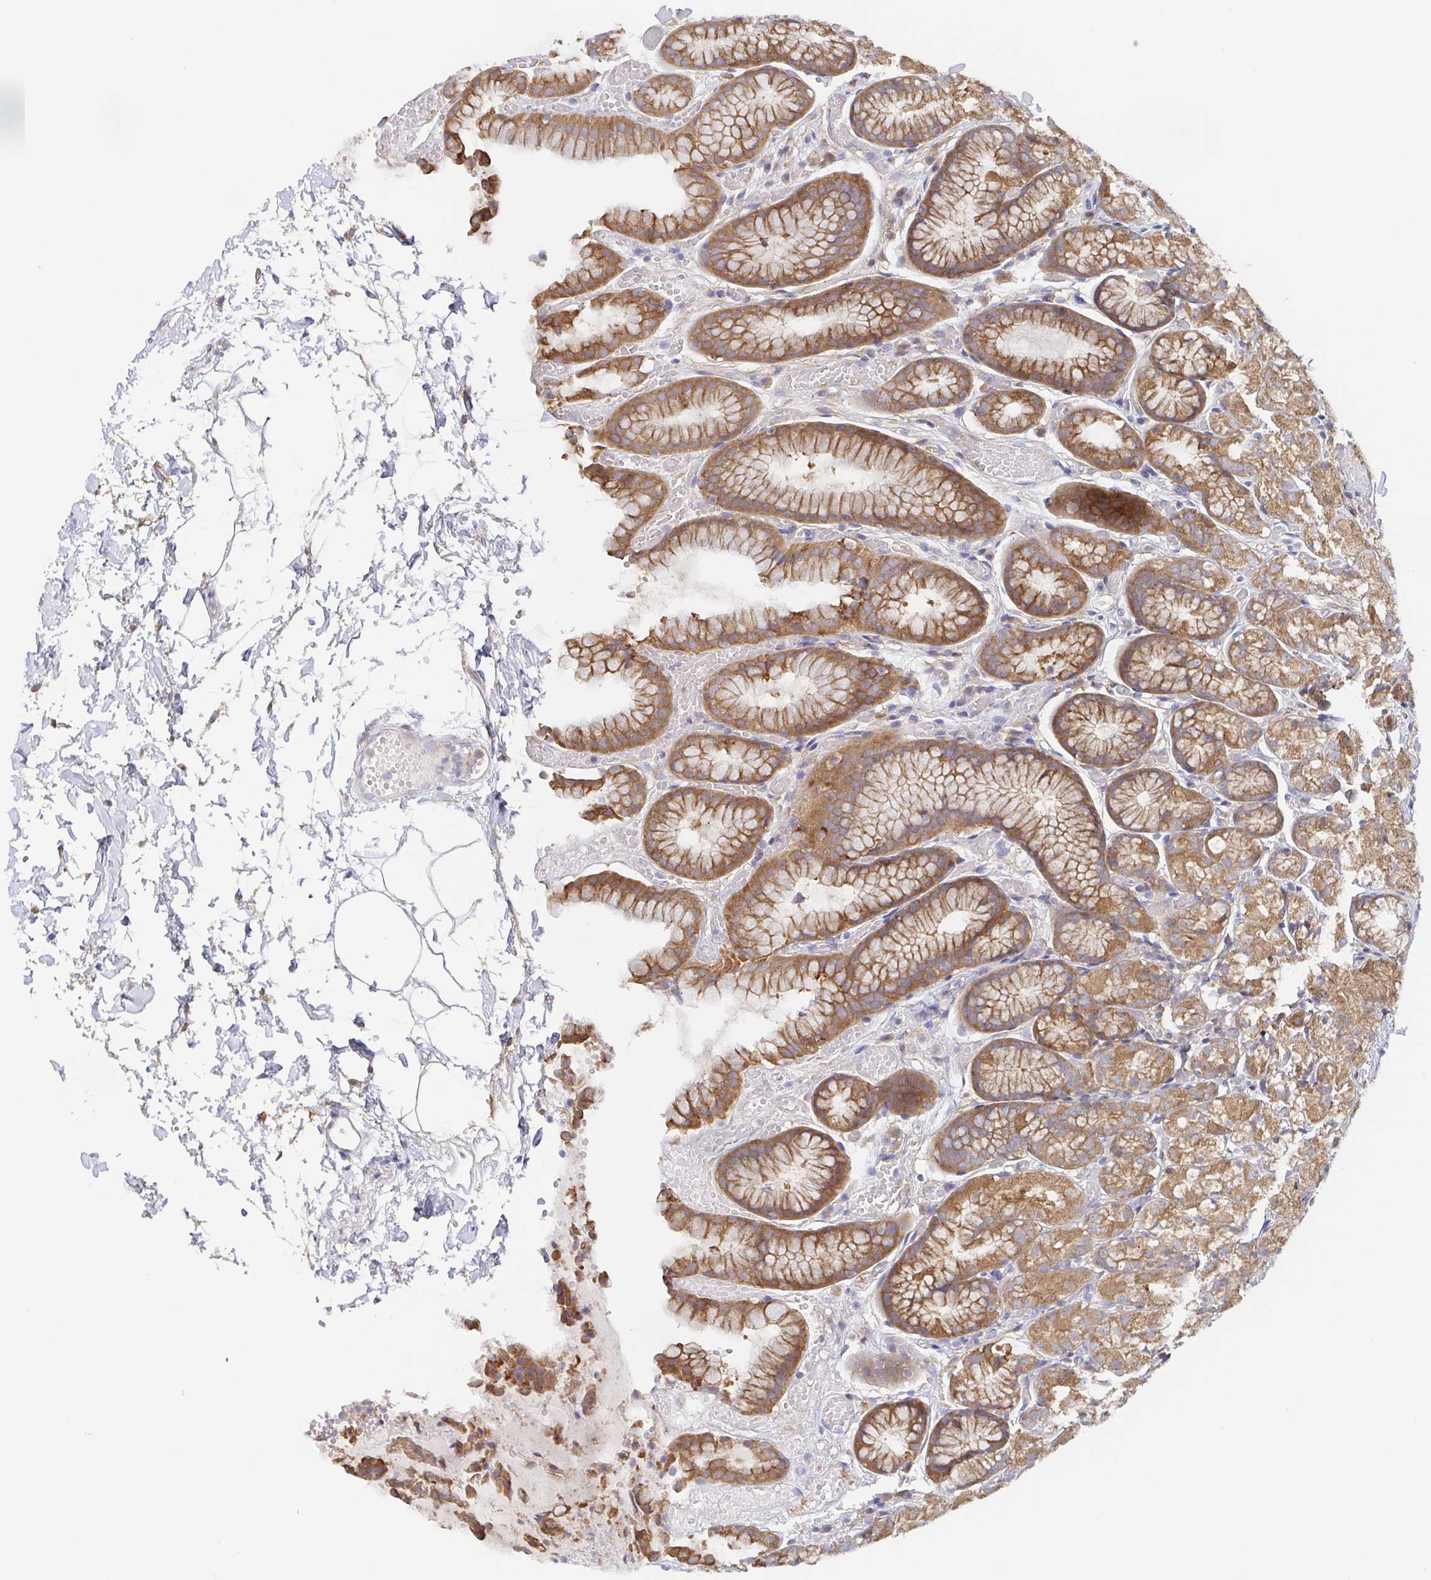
{"staining": {"intensity": "moderate", "quantity": ">75%", "location": "cytoplasmic/membranous"}, "tissue": "stomach", "cell_type": "Glandular cells", "image_type": "normal", "snomed": [{"axis": "morphology", "description": "Normal tissue, NOS"}, {"axis": "topography", "description": "Stomach"}], "caption": "Moderate cytoplasmic/membranous staining for a protein is identified in about >75% of glandular cells of normal stomach using immunohistochemistry (IHC).", "gene": "TUFT1", "patient": {"sex": "male", "age": 70}}